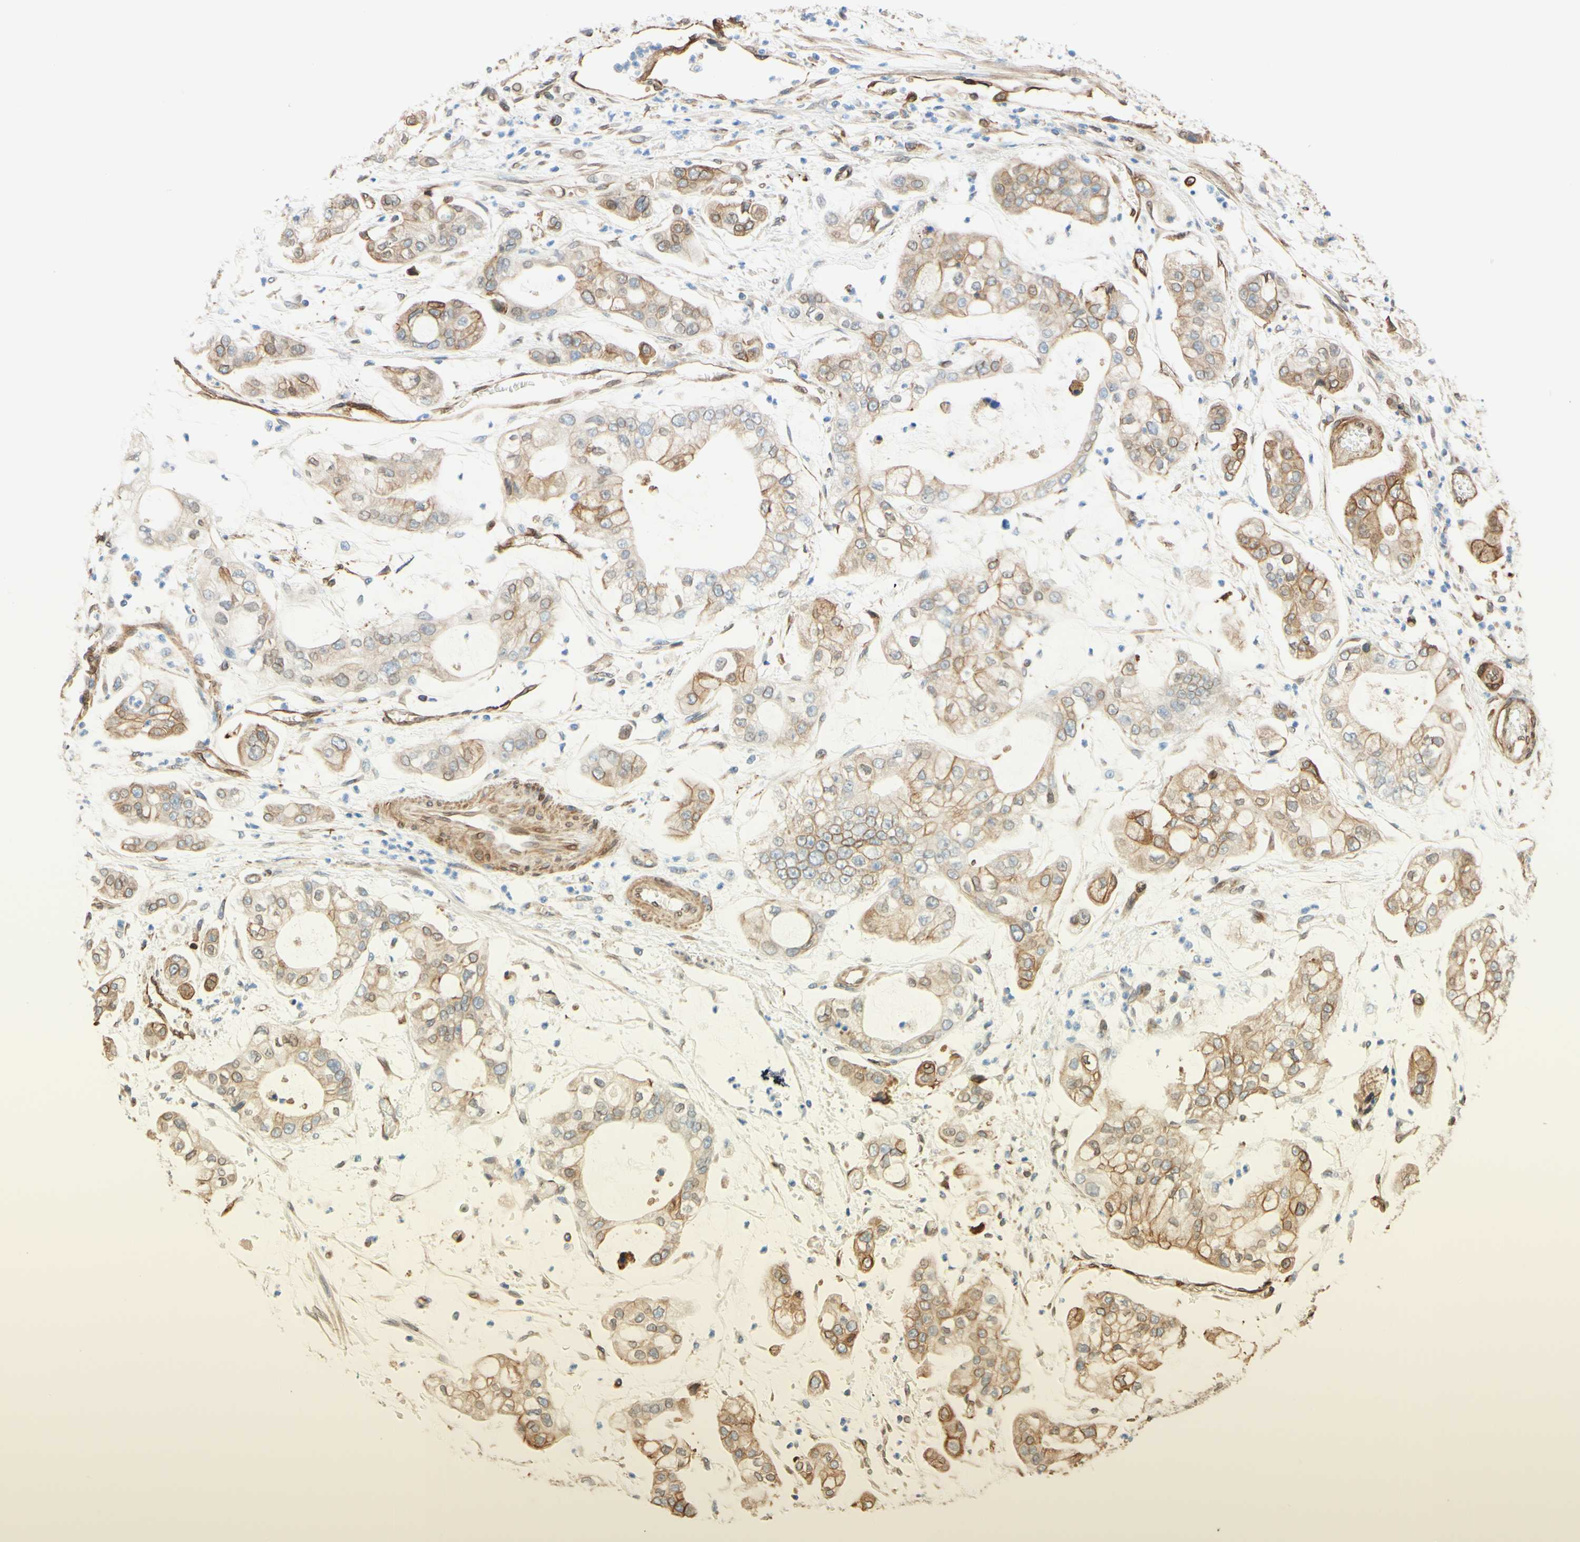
{"staining": {"intensity": "moderate", "quantity": "25%-75%", "location": "cytoplasmic/membranous"}, "tissue": "stomach cancer", "cell_type": "Tumor cells", "image_type": "cancer", "snomed": [{"axis": "morphology", "description": "Adenocarcinoma, NOS"}, {"axis": "topography", "description": "Stomach"}], "caption": "DAB immunohistochemical staining of stomach cancer demonstrates moderate cytoplasmic/membranous protein expression in approximately 25%-75% of tumor cells.", "gene": "ENDOD1", "patient": {"sex": "male", "age": 76}}